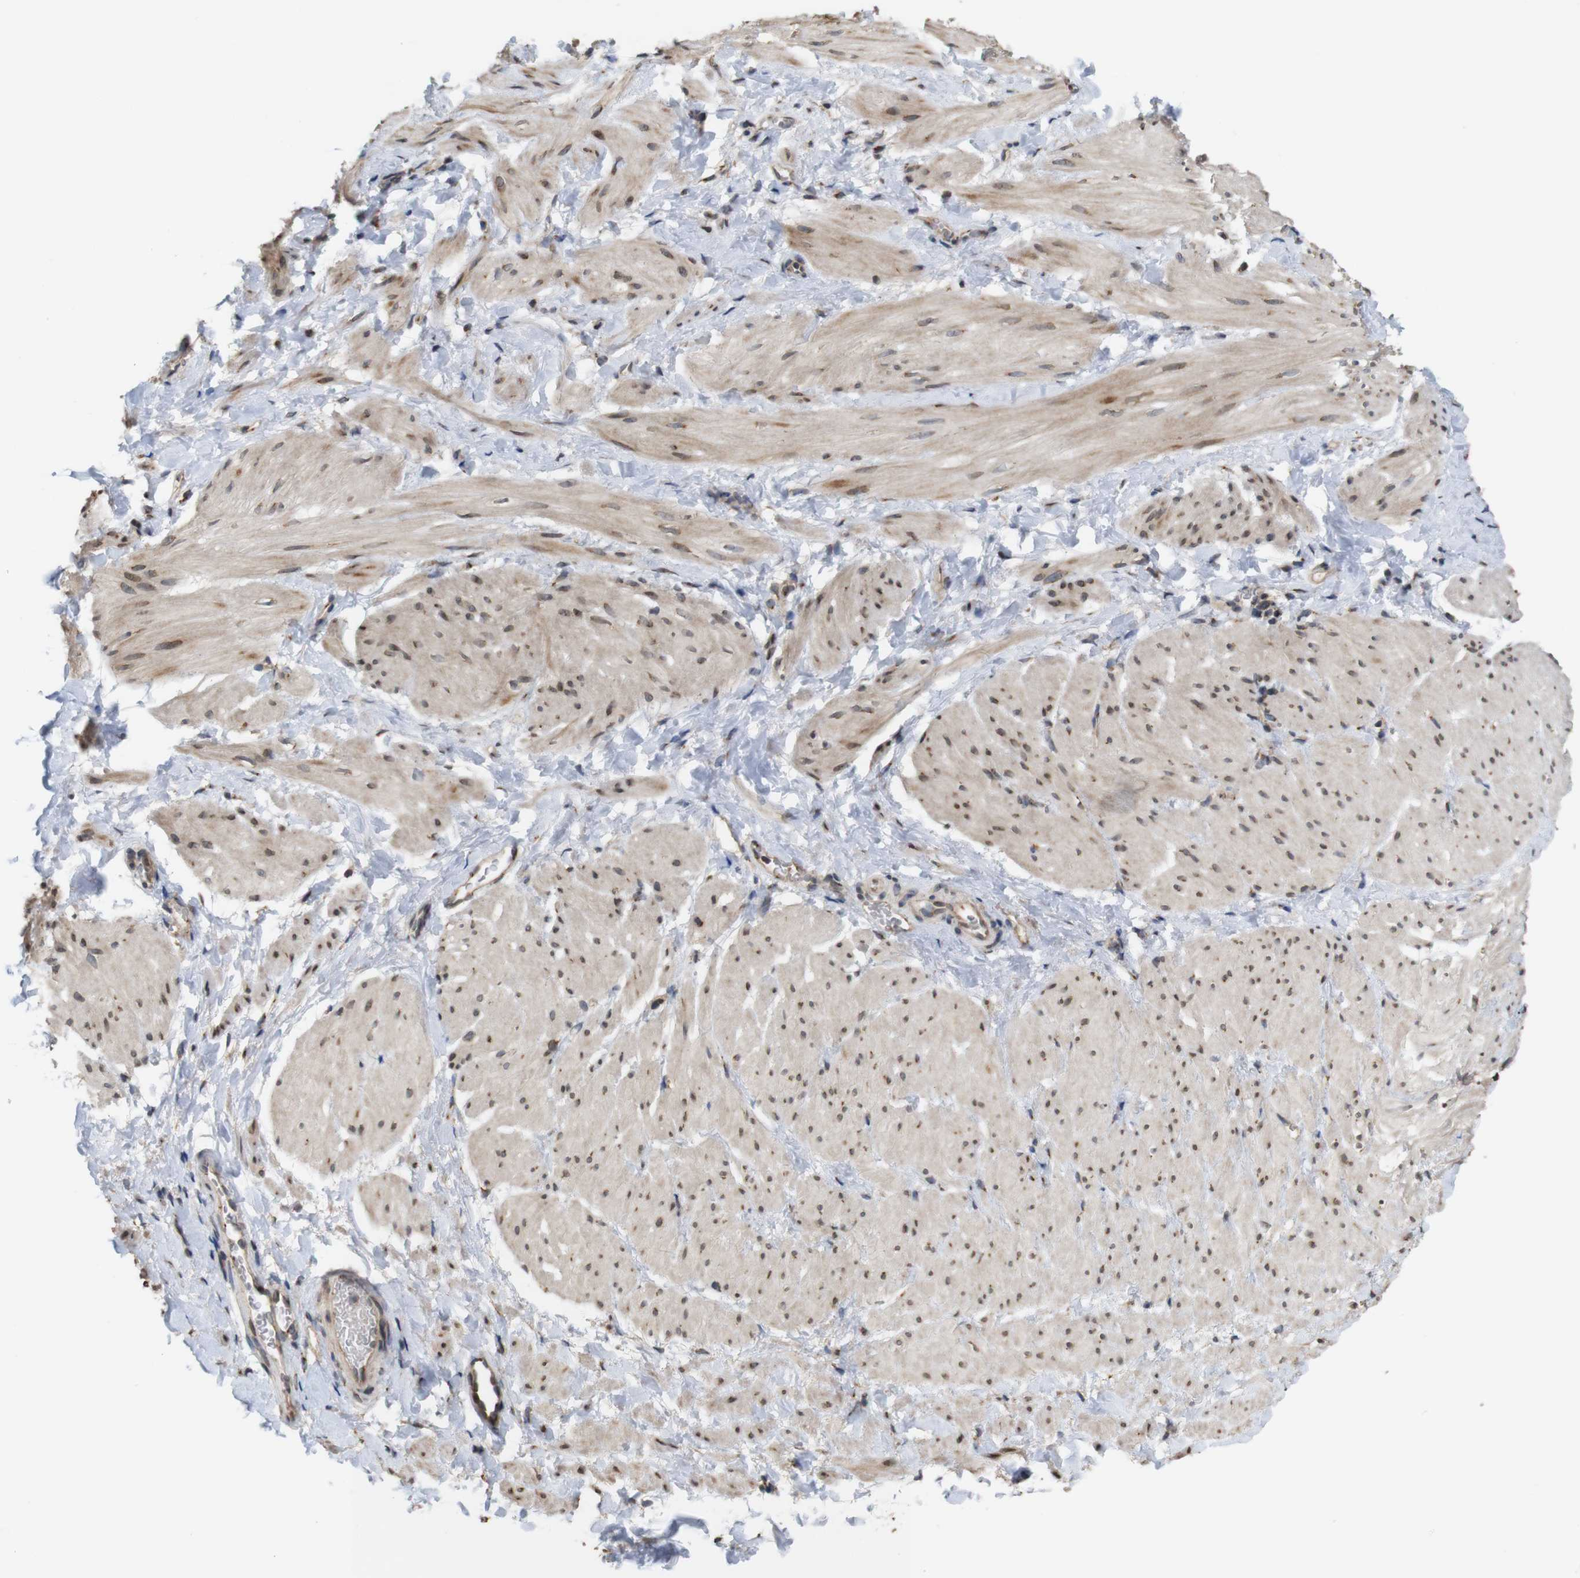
{"staining": {"intensity": "weak", "quantity": "25%-75%", "location": "cytoplasmic/membranous,nuclear"}, "tissue": "smooth muscle", "cell_type": "Smooth muscle cells", "image_type": "normal", "snomed": [{"axis": "morphology", "description": "Normal tissue, NOS"}, {"axis": "topography", "description": "Smooth muscle"}], "caption": "Immunohistochemistry (DAB) staining of benign human smooth muscle demonstrates weak cytoplasmic/membranous,nuclear protein positivity in about 25%-75% of smooth muscle cells. Immunohistochemistry stains the protein of interest in brown and the nuclei are stained blue.", "gene": "EFCAB14", "patient": {"sex": "male", "age": 16}}